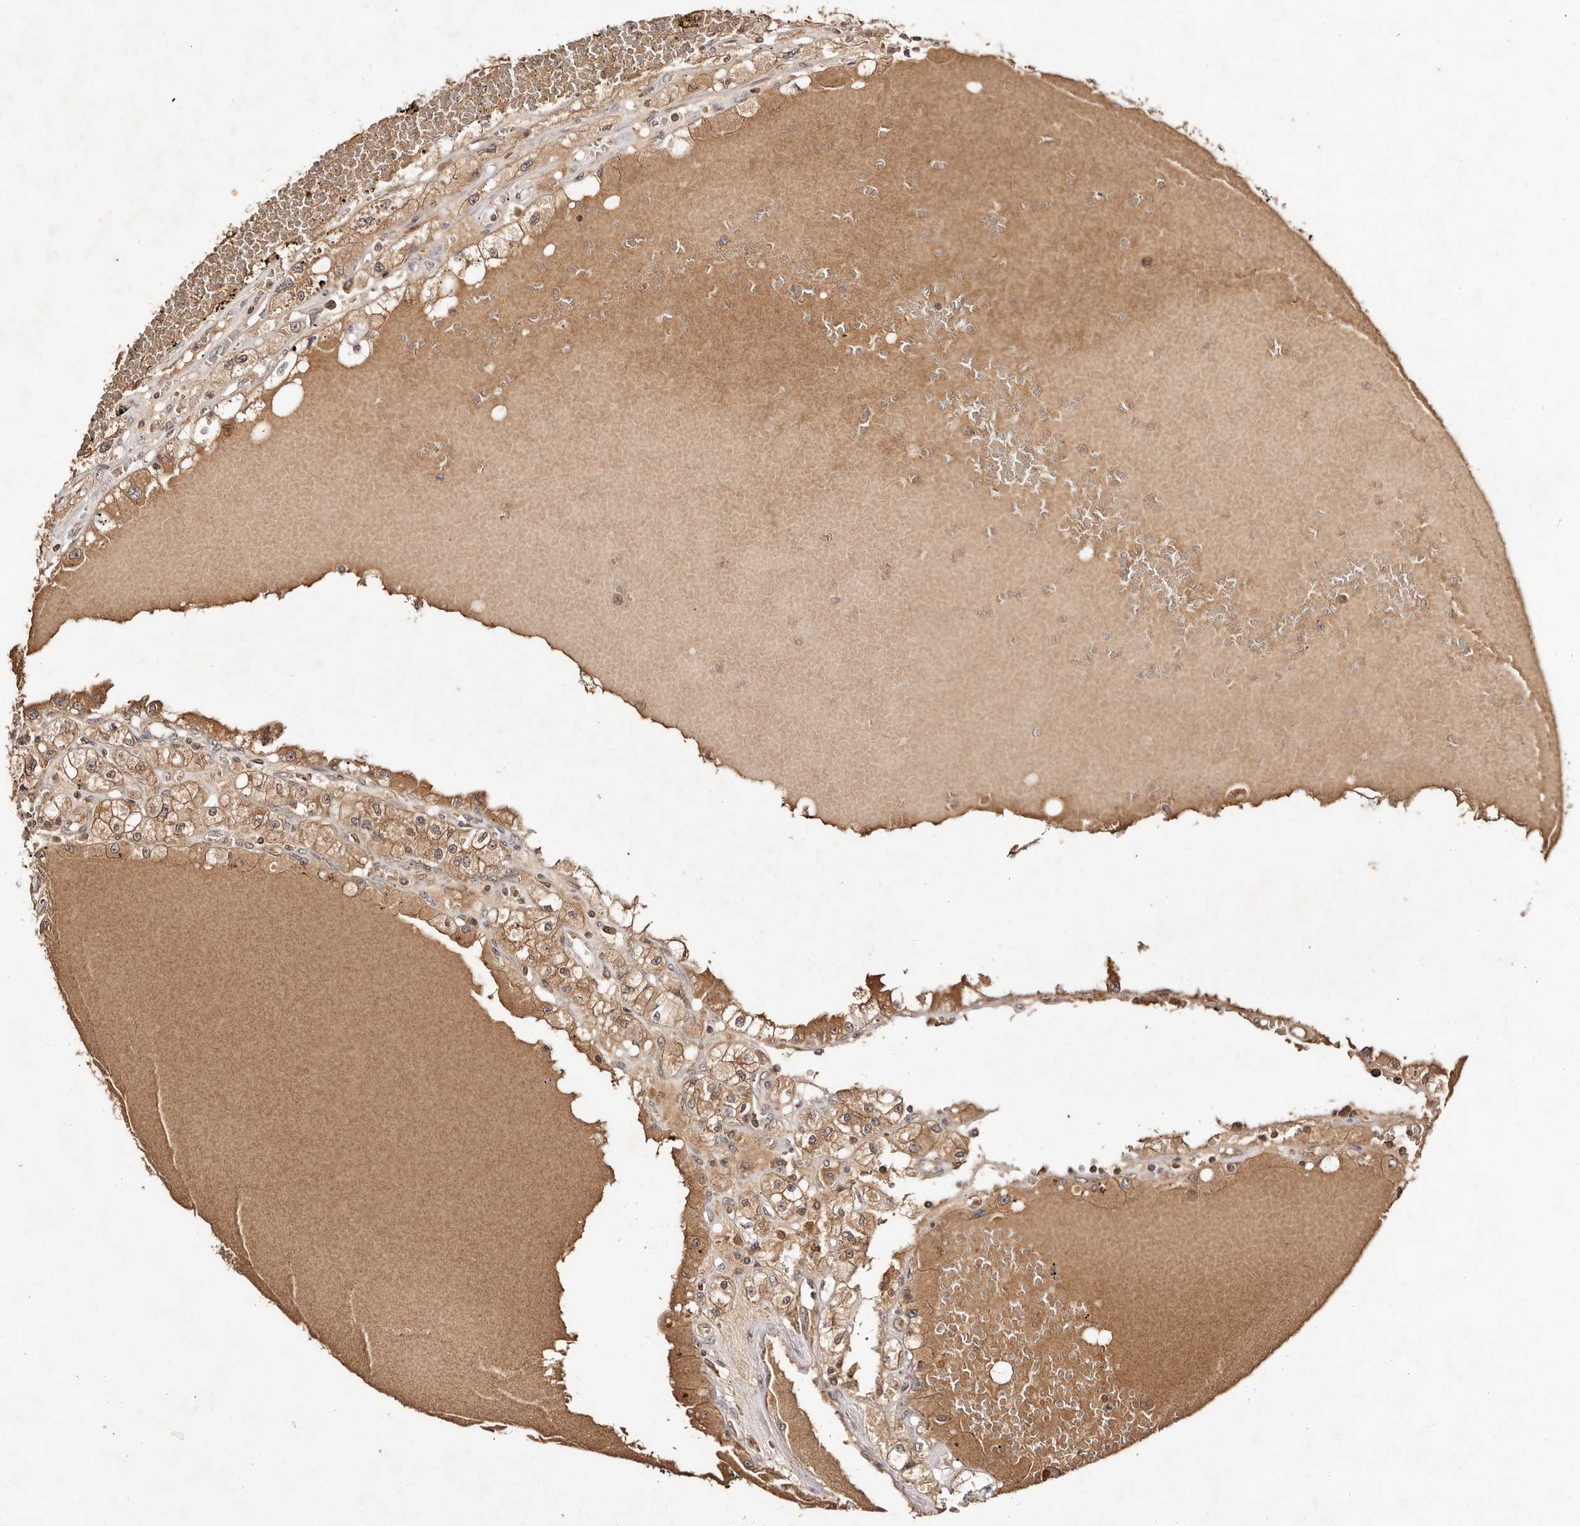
{"staining": {"intensity": "moderate", "quantity": ">75%", "location": "cytoplasmic/membranous,nuclear"}, "tissue": "renal cancer", "cell_type": "Tumor cells", "image_type": "cancer", "snomed": [{"axis": "morphology", "description": "Adenocarcinoma, NOS"}, {"axis": "topography", "description": "Kidney"}], "caption": "High-power microscopy captured an IHC image of renal cancer (adenocarcinoma), revealing moderate cytoplasmic/membranous and nuclear expression in about >75% of tumor cells.", "gene": "BICRAL", "patient": {"sex": "male", "age": 56}}